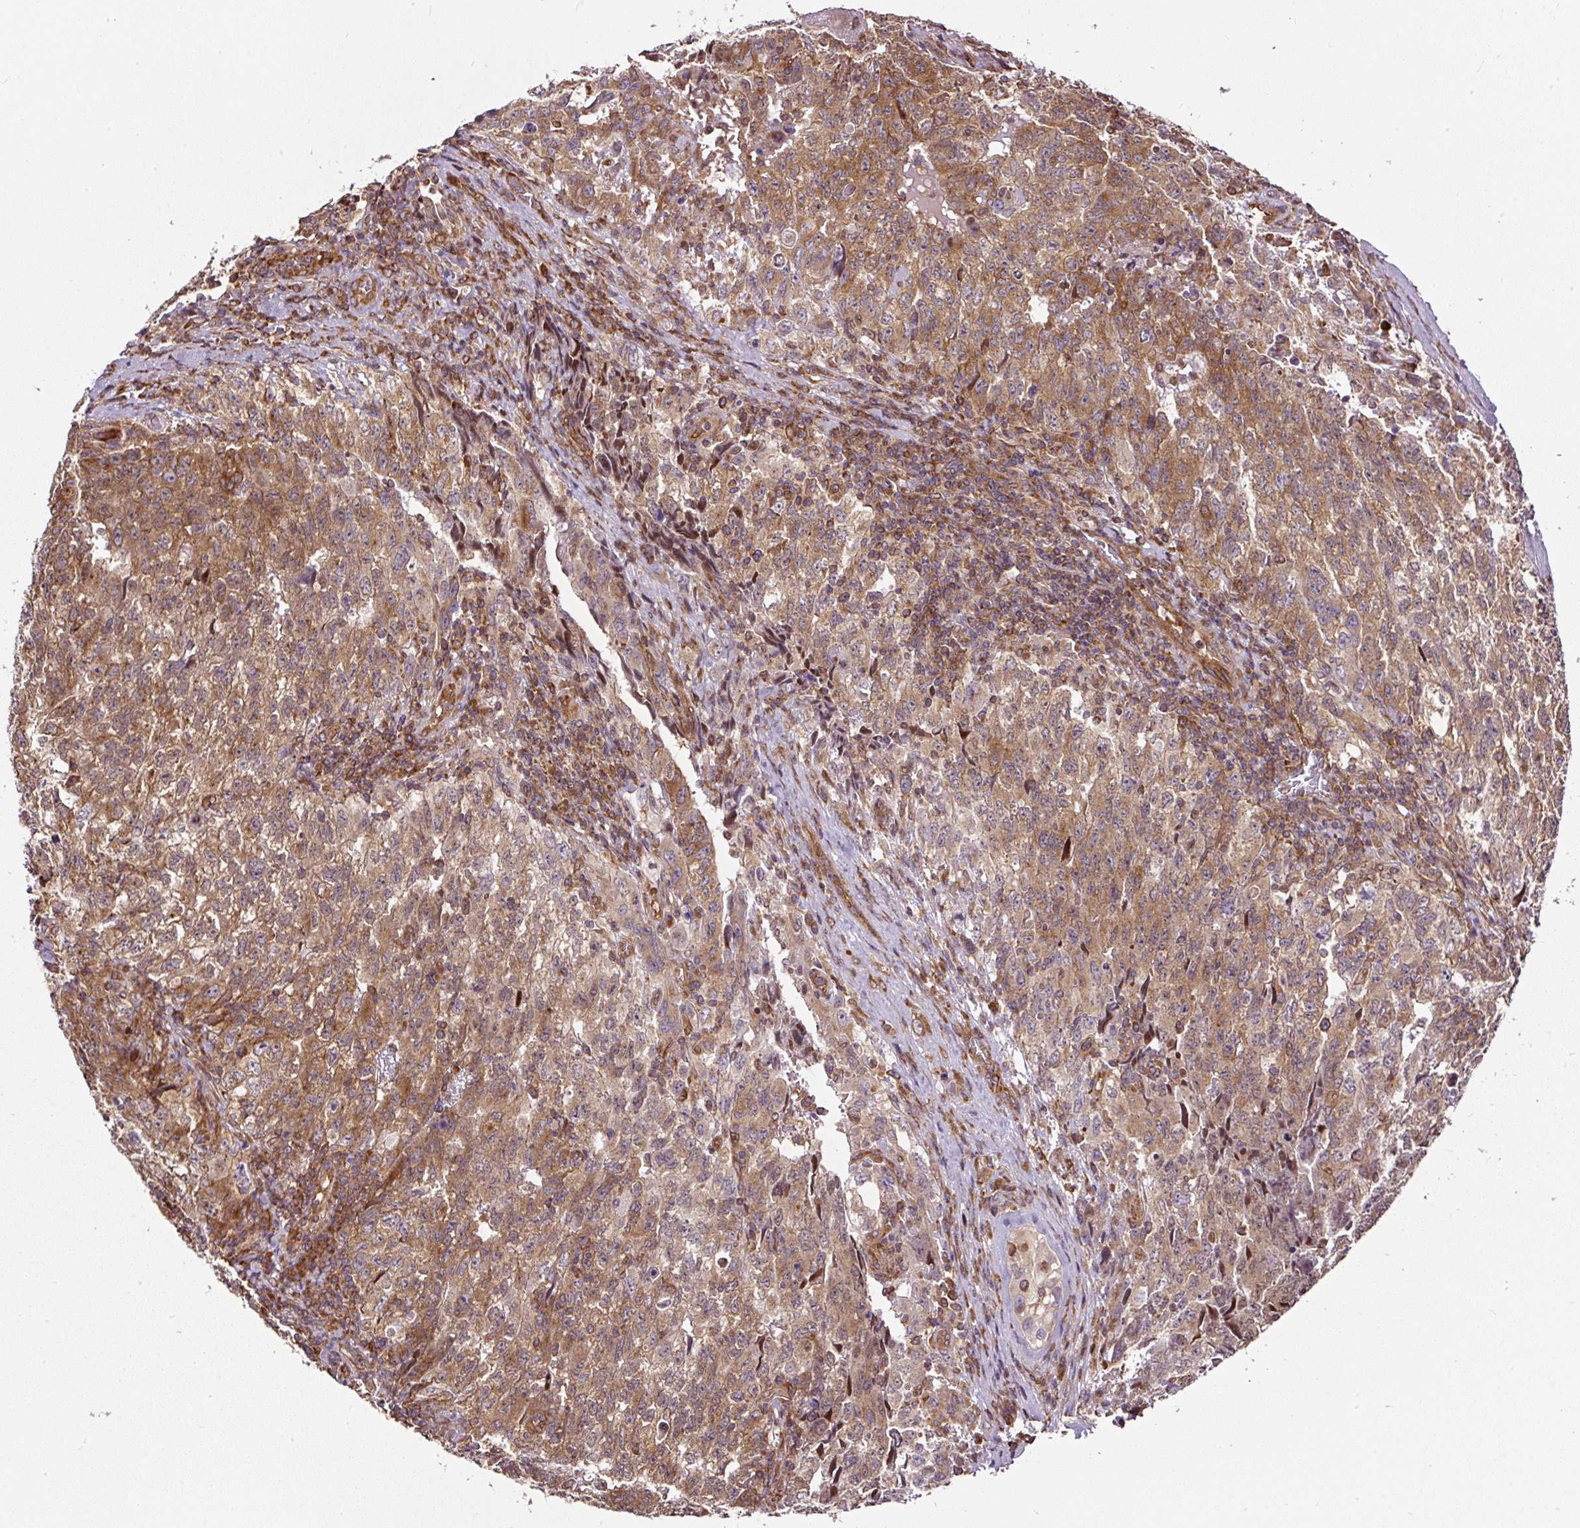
{"staining": {"intensity": "moderate", "quantity": ">75%", "location": "cytoplasmic/membranous"}, "tissue": "testis cancer", "cell_type": "Tumor cells", "image_type": "cancer", "snomed": [{"axis": "morphology", "description": "Carcinoma, Embryonal, NOS"}, {"axis": "topography", "description": "Testis"}], "caption": "There is medium levels of moderate cytoplasmic/membranous expression in tumor cells of testis cancer, as demonstrated by immunohistochemical staining (brown color).", "gene": "KDM4E", "patient": {"sex": "male", "age": 34}}